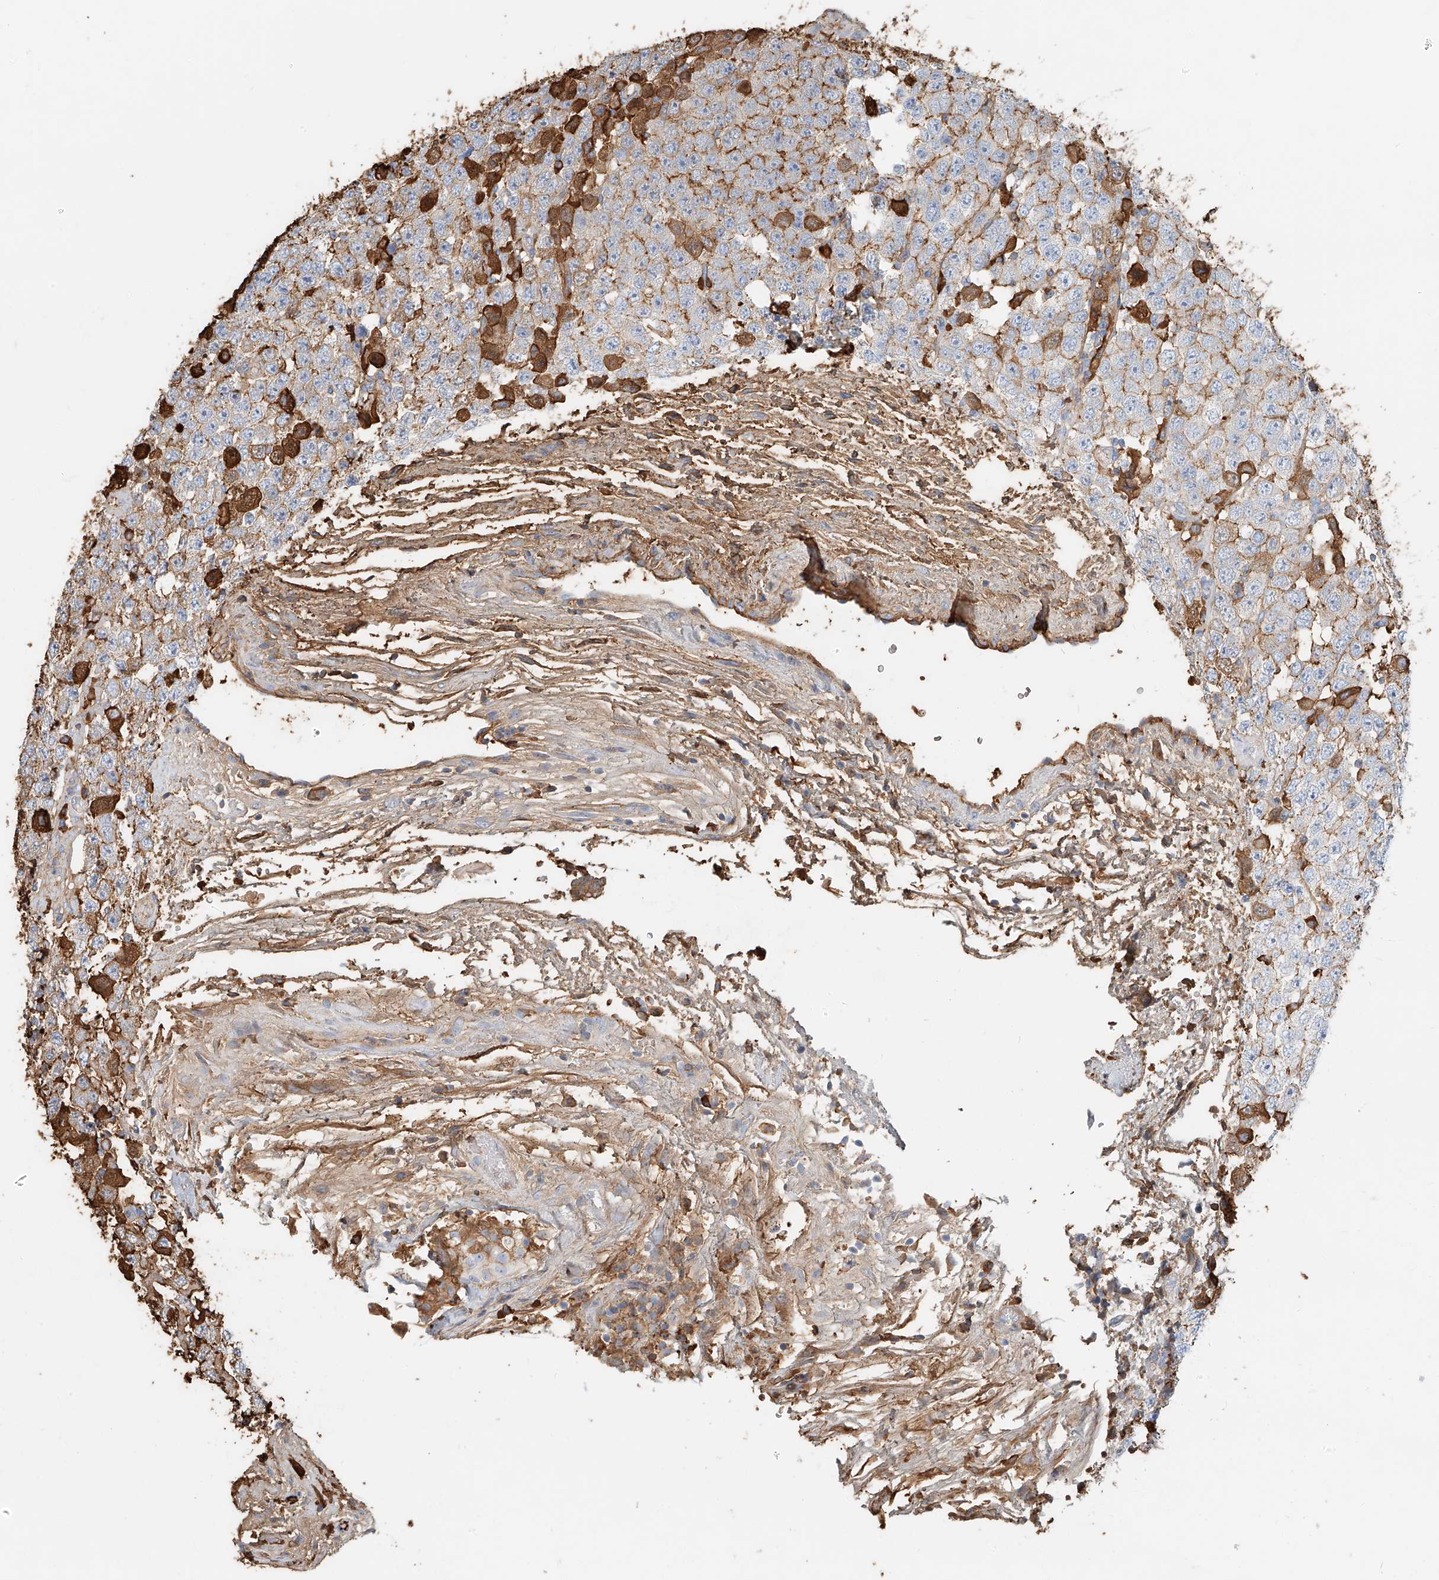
{"staining": {"intensity": "weak", "quantity": "25%-75%", "location": "cytoplasmic/membranous"}, "tissue": "testis cancer", "cell_type": "Tumor cells", "image_type": "cancer", "snomed": [{"axis": "morphology", "description": "Carcinoma, Embryonal, NOS"}, {"axis": "topography", "description": "Testis"}], "caption": "Human testis cancer stained for a protein (brown) demonstrates weak cytoplasmic/membranous positive expression in approximately 25%-75% of tumor cells.", "gene": "ZFP30", "patient": {"sex": "male", "age": 36}}